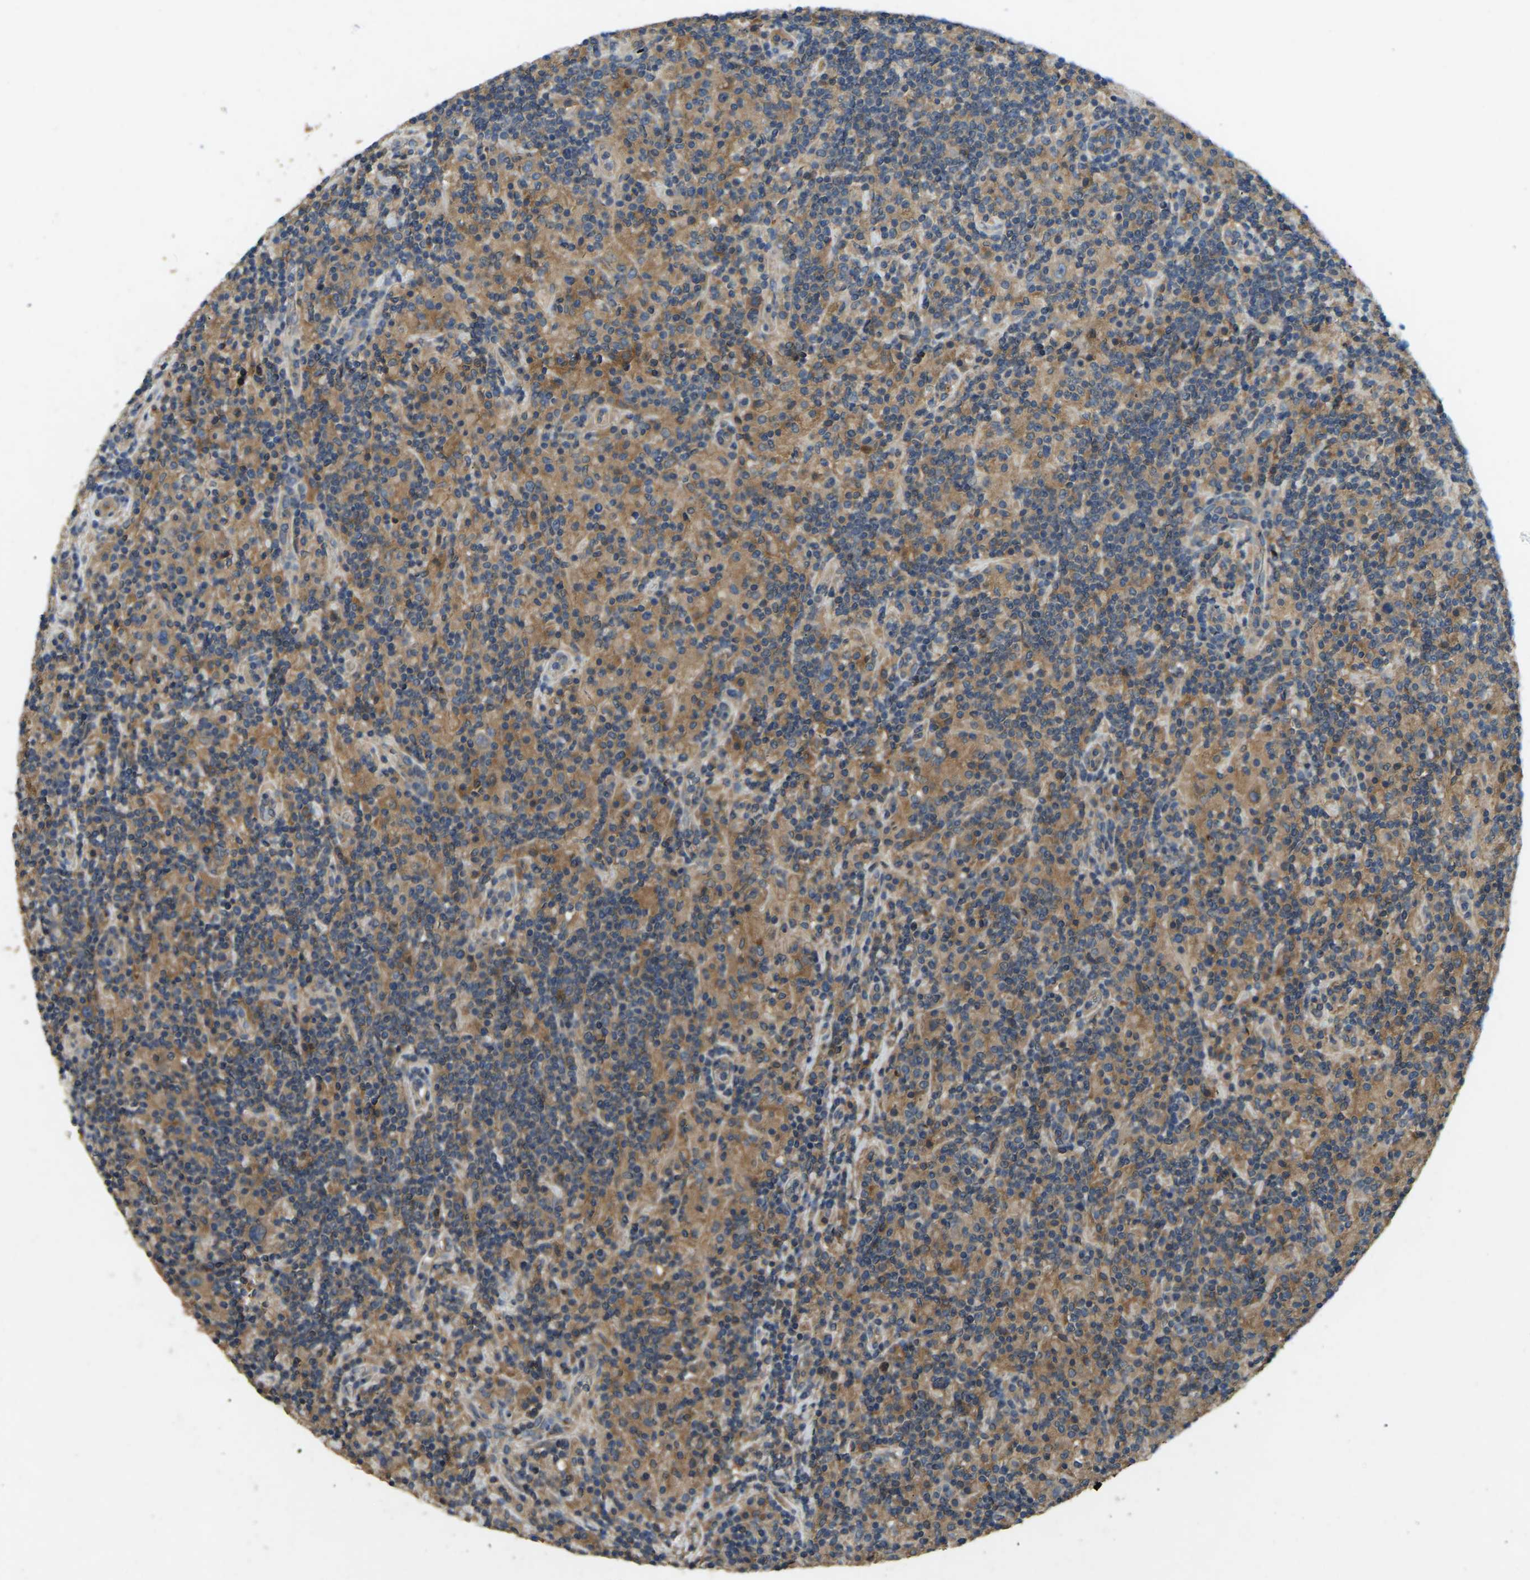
{"staining": {"intensity": "weak", "quantity": "25%-75%", "location": "cytoplasmic/membranous"}, "tissue": "lymphoma", "cell_type": "Tumor cells", "image_type": "cancer", "snomed": [{"axis": "morphology", "description": "Hodgkin's disease, NOS"}, {"axis": "topography", "description": "Lymph node"}], "caption": "Hodgkin's disease was stained to show a protein in brown. There is low levels of weak cytoplasmic/membranous expression in about 25%-75% of tumor cells. (DAB = brown stain, brightfield microscopy at high magnification).", "gene": "ATP8B1", "patient": {"sex": "male", "age": 70}}